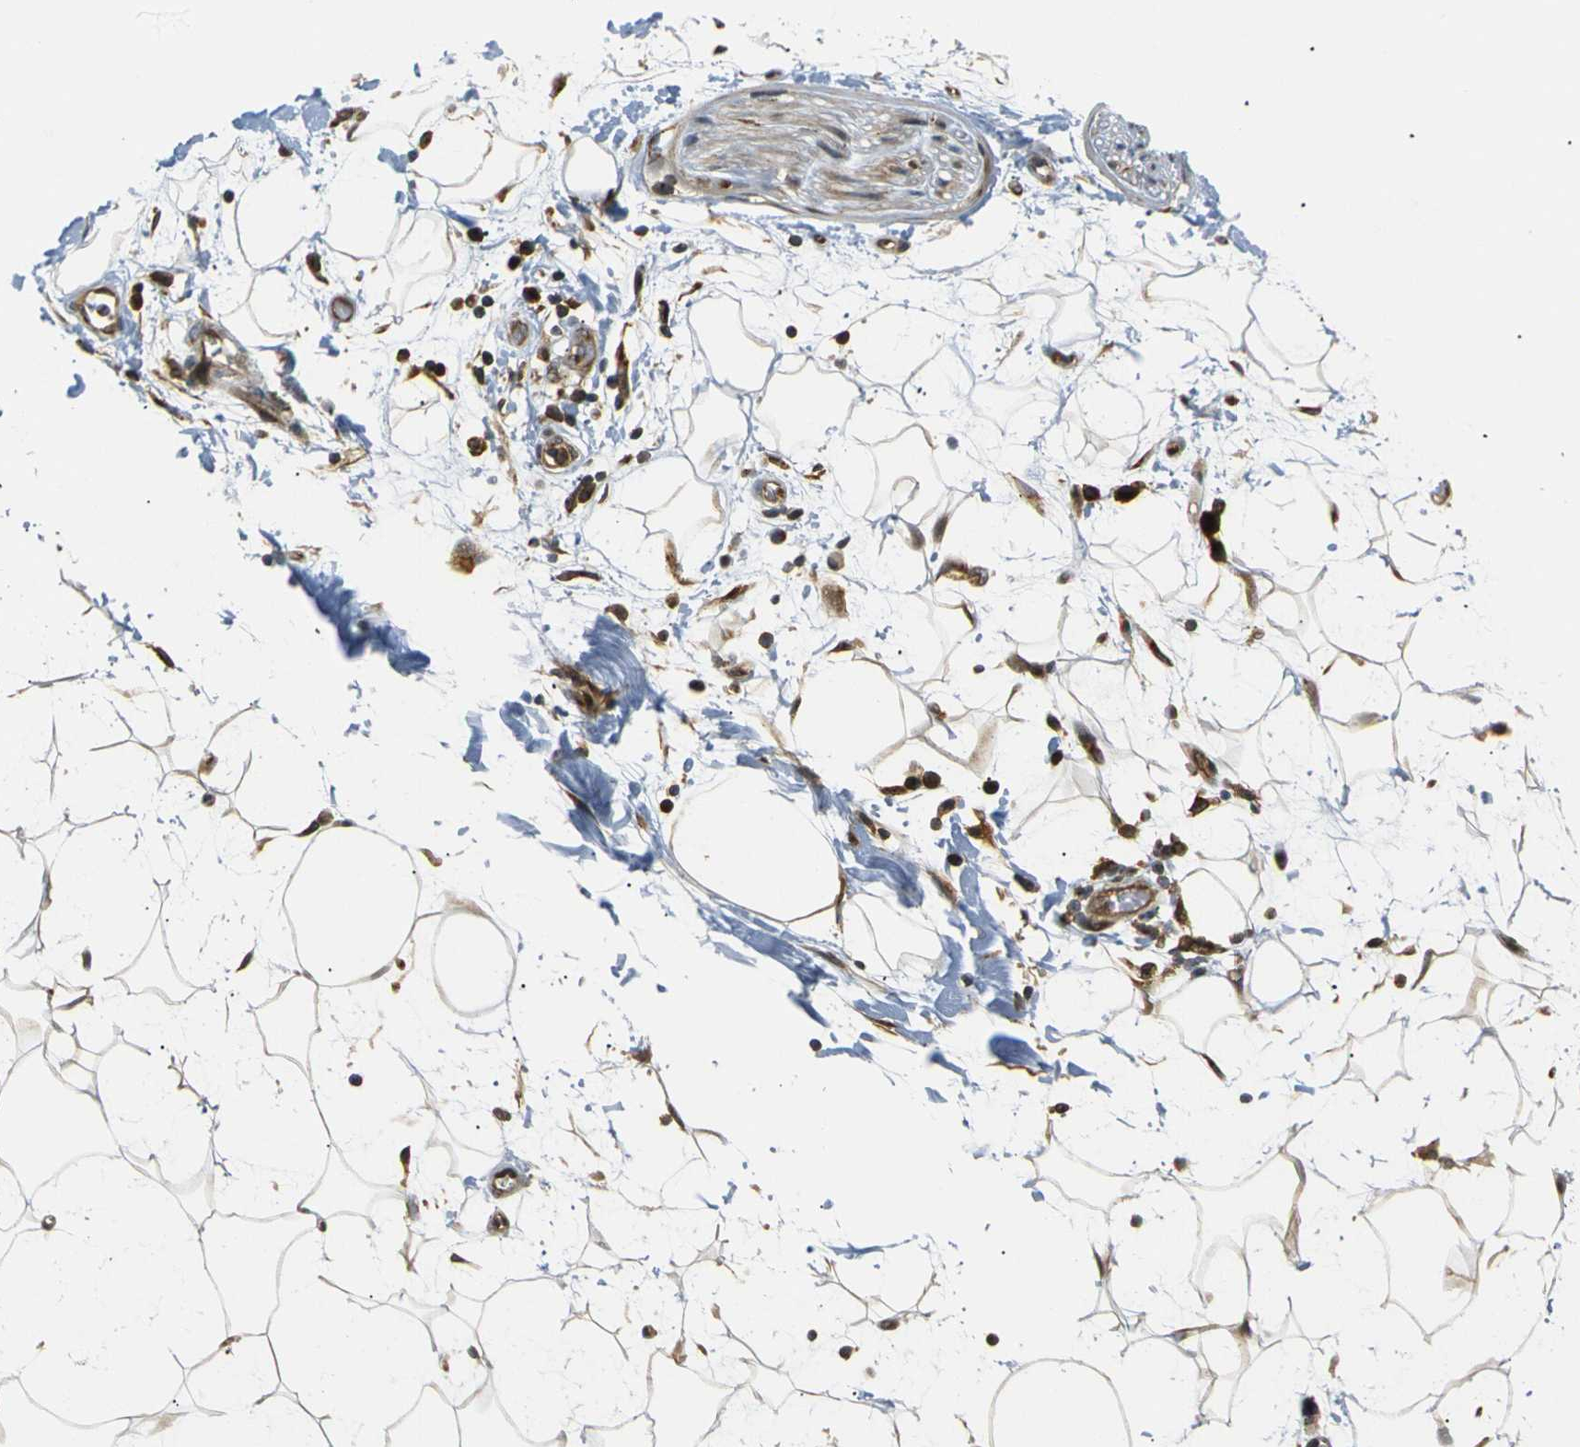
{"staining": {"intensity": "weak", "quantity": "25%-75%", "location": "cytoplasmic/membranous"}, "tissue": "adipose tissue", "cell_type": "Adipocytes", "image_type": "normal", "snomed": [{"axis": "morphology", "description": "Normal tissue, NOS"}, {"axis": "topography", "description": "Soft tissue"}], "caption": "Immunohistochemistry (IHC) histopathology image of unremarkable adipose tissue: human adipose tissue stained using IHC demonstrates low levels of weak protein expression localized specifically in the cytoplasmic/membranous of adipocytes, appearing as a cytoplasmic/membranous brown color.", "gene": "ABCE1", "patient": {"sex": "male", "age": 72}}